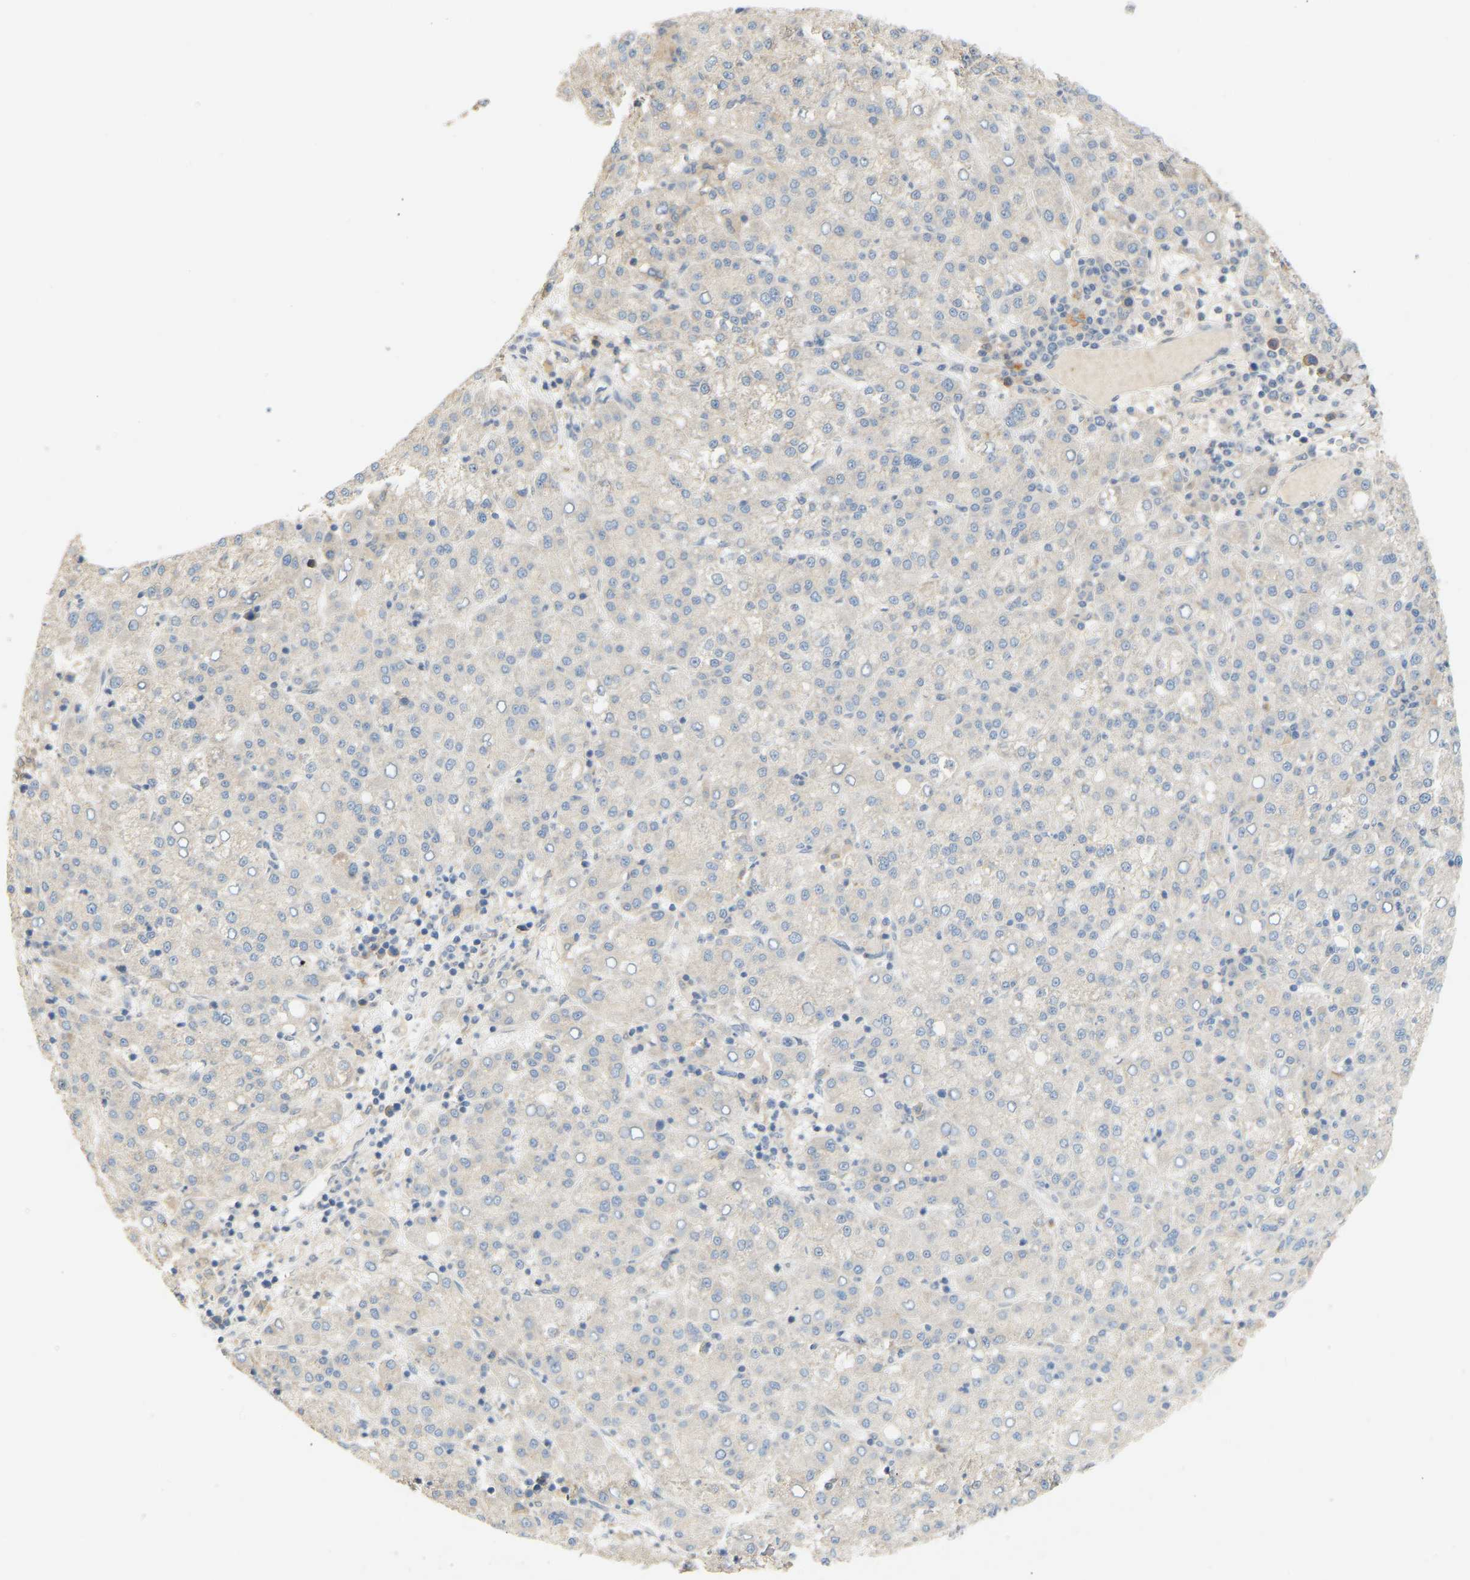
{"staining": {"intensity": "negative", "quantity": "none", "location": "none"}, "tissue": "liver cancer", "cell_type": "Tumor cells", "image_type": "cancer", "snomed": [{"axis": "morphology", "description": "Carcinoma, Hepatocellular, NOS"}, {"axis": "topography", "description": "Liver"}], "caption": "Immunohistochemistry (IHC) of hepatocellular carcinoma (liver) shows no staining in tumor cells.", "gene": "PTPN4", "patient": {"sex": "female", "age": 58}}